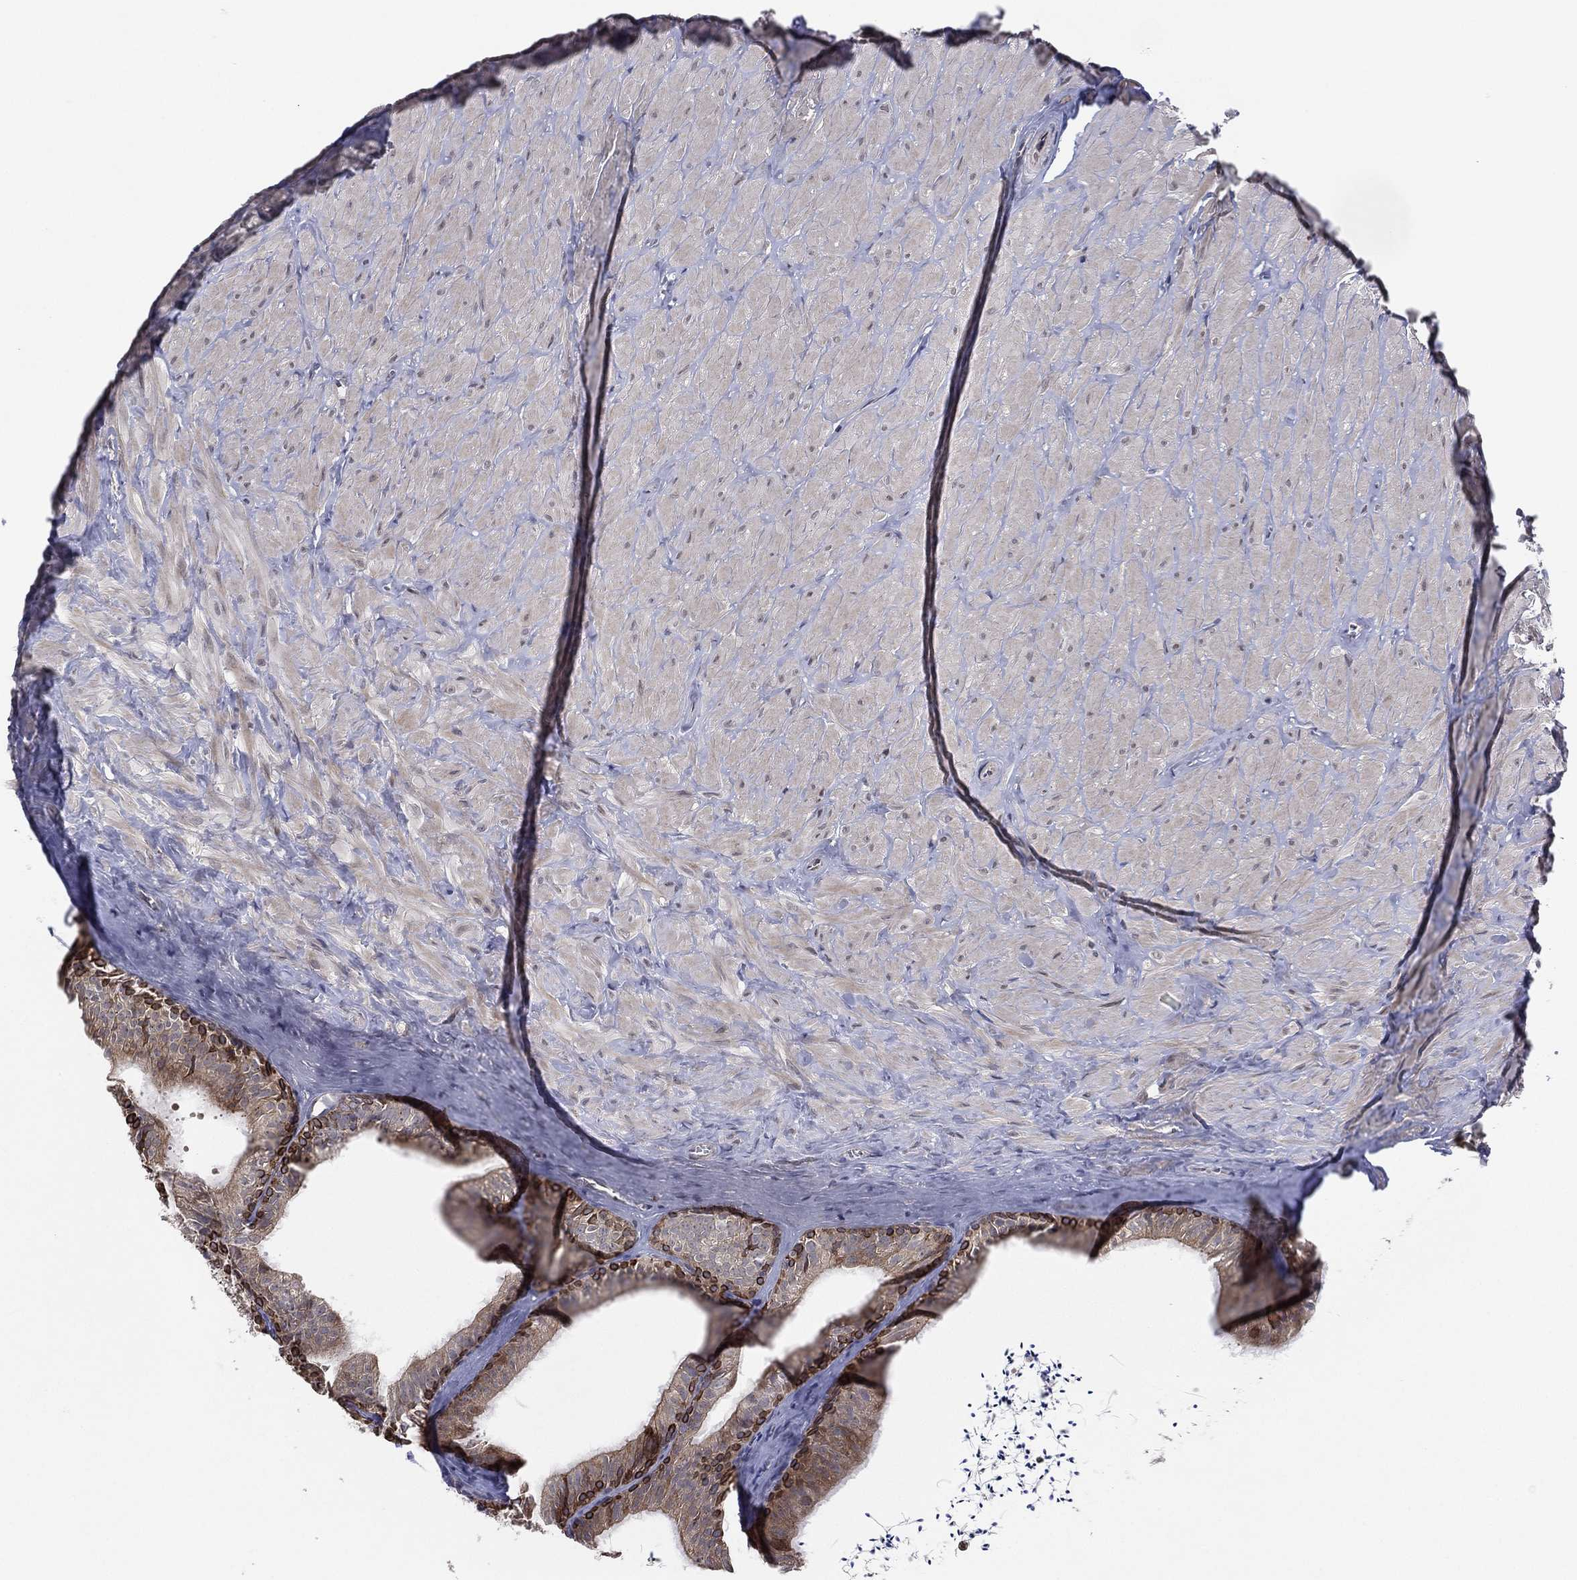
{"staining": {"intensity": "strong", "quantity": ">75%", "location": "cytoplasmic/membranous"}, "tissue": "epididymis", "cell_type": "Glandular cells", "image_type": "normal", "snomed": [{"axis": "morphology", "description": "Normal tissue, NOS"}, {"axis": "topography", "description": "Epididymis"}], "caption": "Protein staining of unremarkable epididymis displays strong cytoplasmic/membranous staining in approximately >75% of glandular cells. (DAB IHC with brightfield microscopy, high magnification).", "gene": "KAT14", "patient": {"sex": "male", "age": 32}}